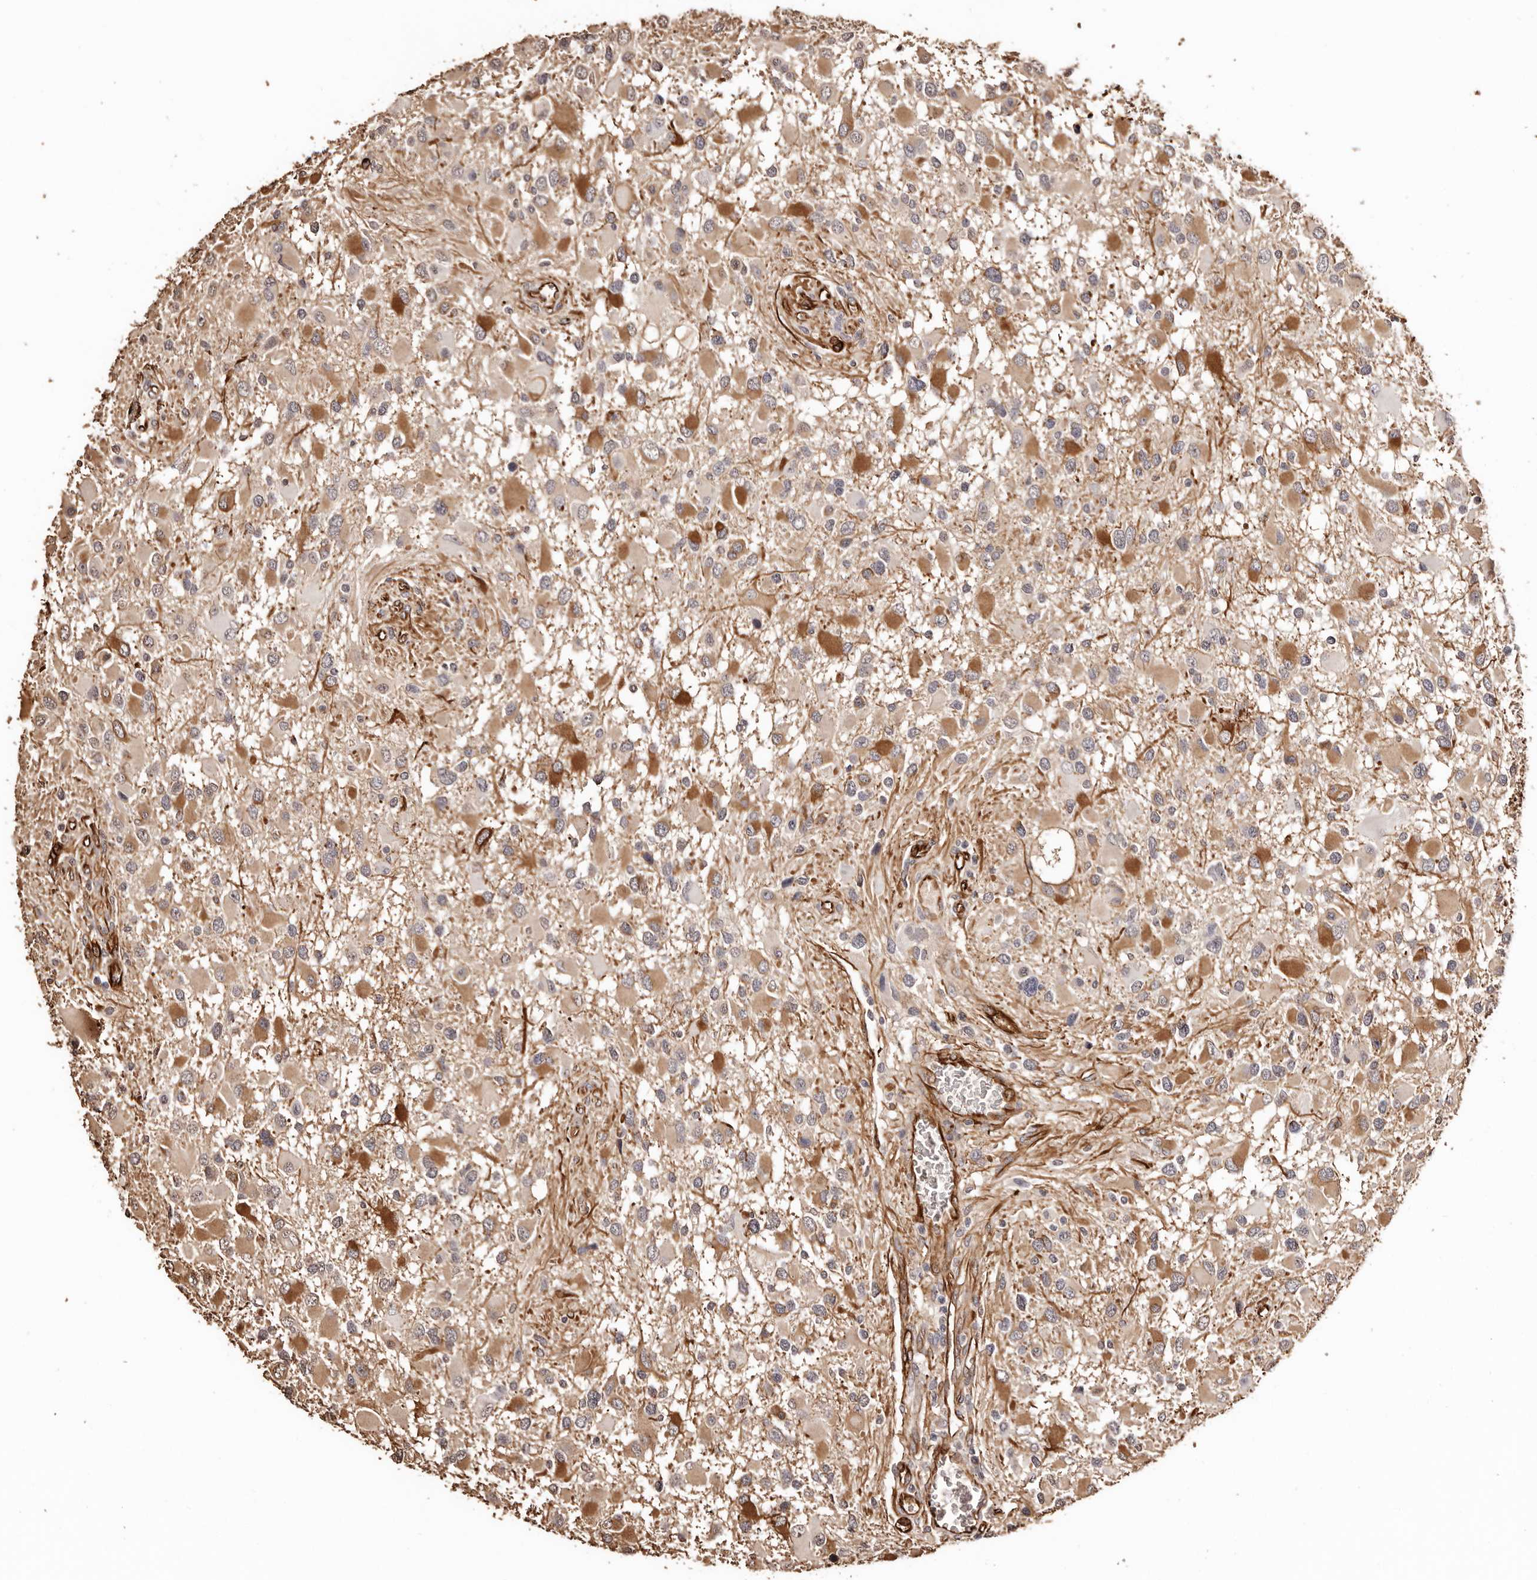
{"staining": {"intensity": "moderate", "quantity": "25%-75%", "location": "cytoplasmic/membranous"}, "tissue": "glioma", "cell_type": "Tumor cells", "image_type": "cancer", "snomed": [{"axis": "morphology", "description": "Glioma, malignant, High grade"}, {"axis": "topography", "description": "Brain"}], "caption": "About 25%-75% of tumor cells in glioma exhibit moderate cytoplasmic/membranous protein positivity as visualized by brown immunohistochemical staining.", "gene": "ZNF557", "patient": {"sex": "male", "age": 53}}